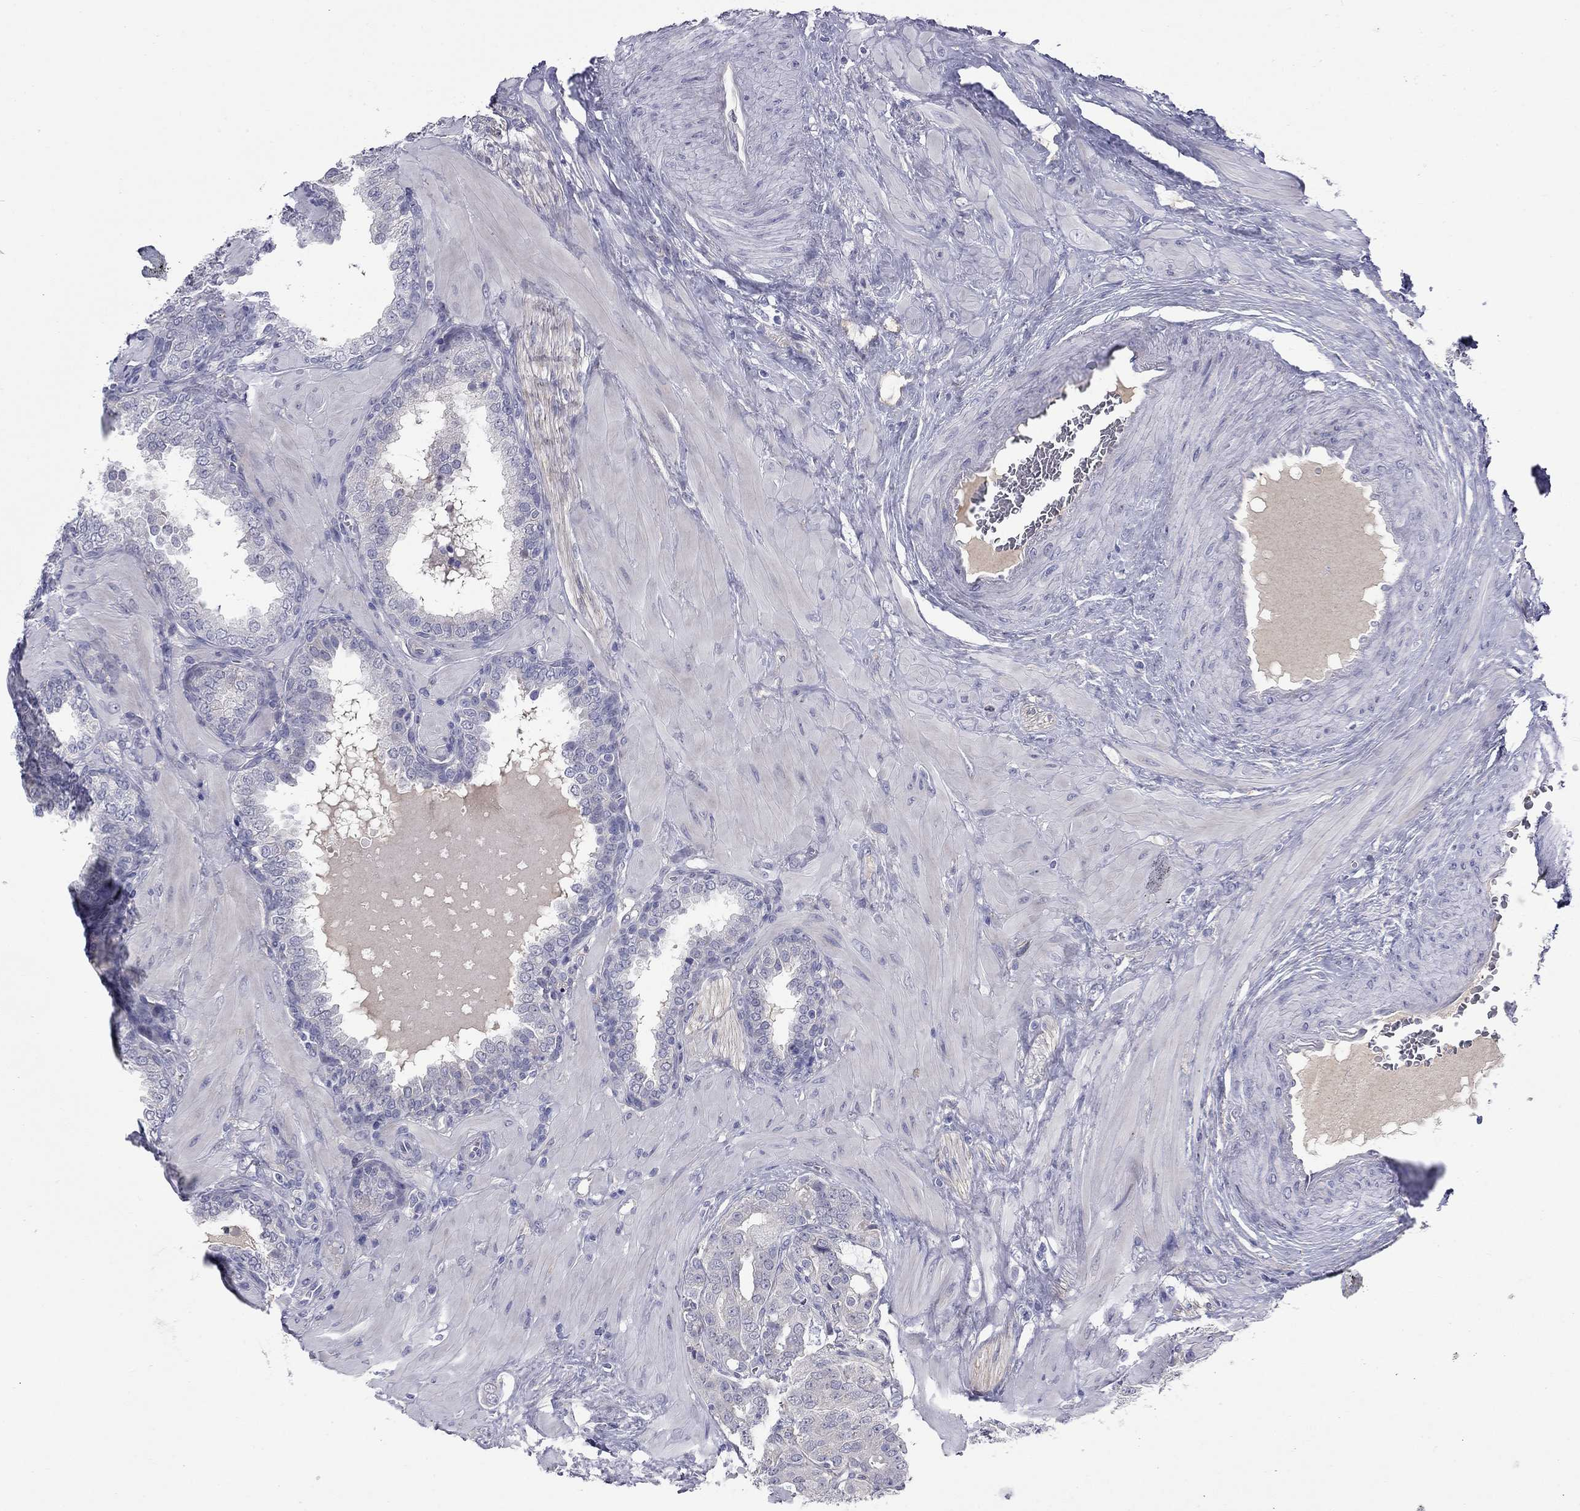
{"staining": {"intensity": "negative", "quantity": "none", "location": "none"}, "tissue": "prostate cancer", "cell_type": "Tumor cells", "image_type": "cancer", "snomed": [{"axis": "morphology", "description": "Adenocarcinoma, NOS"}, {"axis": "topography", "description": "Prostate"}], "caption": "Tumor cells show no significant staining in prostate adenocarcinoma. (DAB (3,3'-diaminobenzidine) immunohistochemistry visualized using brightfield microscopy, high magnification).", "gene": "UNC119B", "patient": {"sex": "male", "age": 57}}